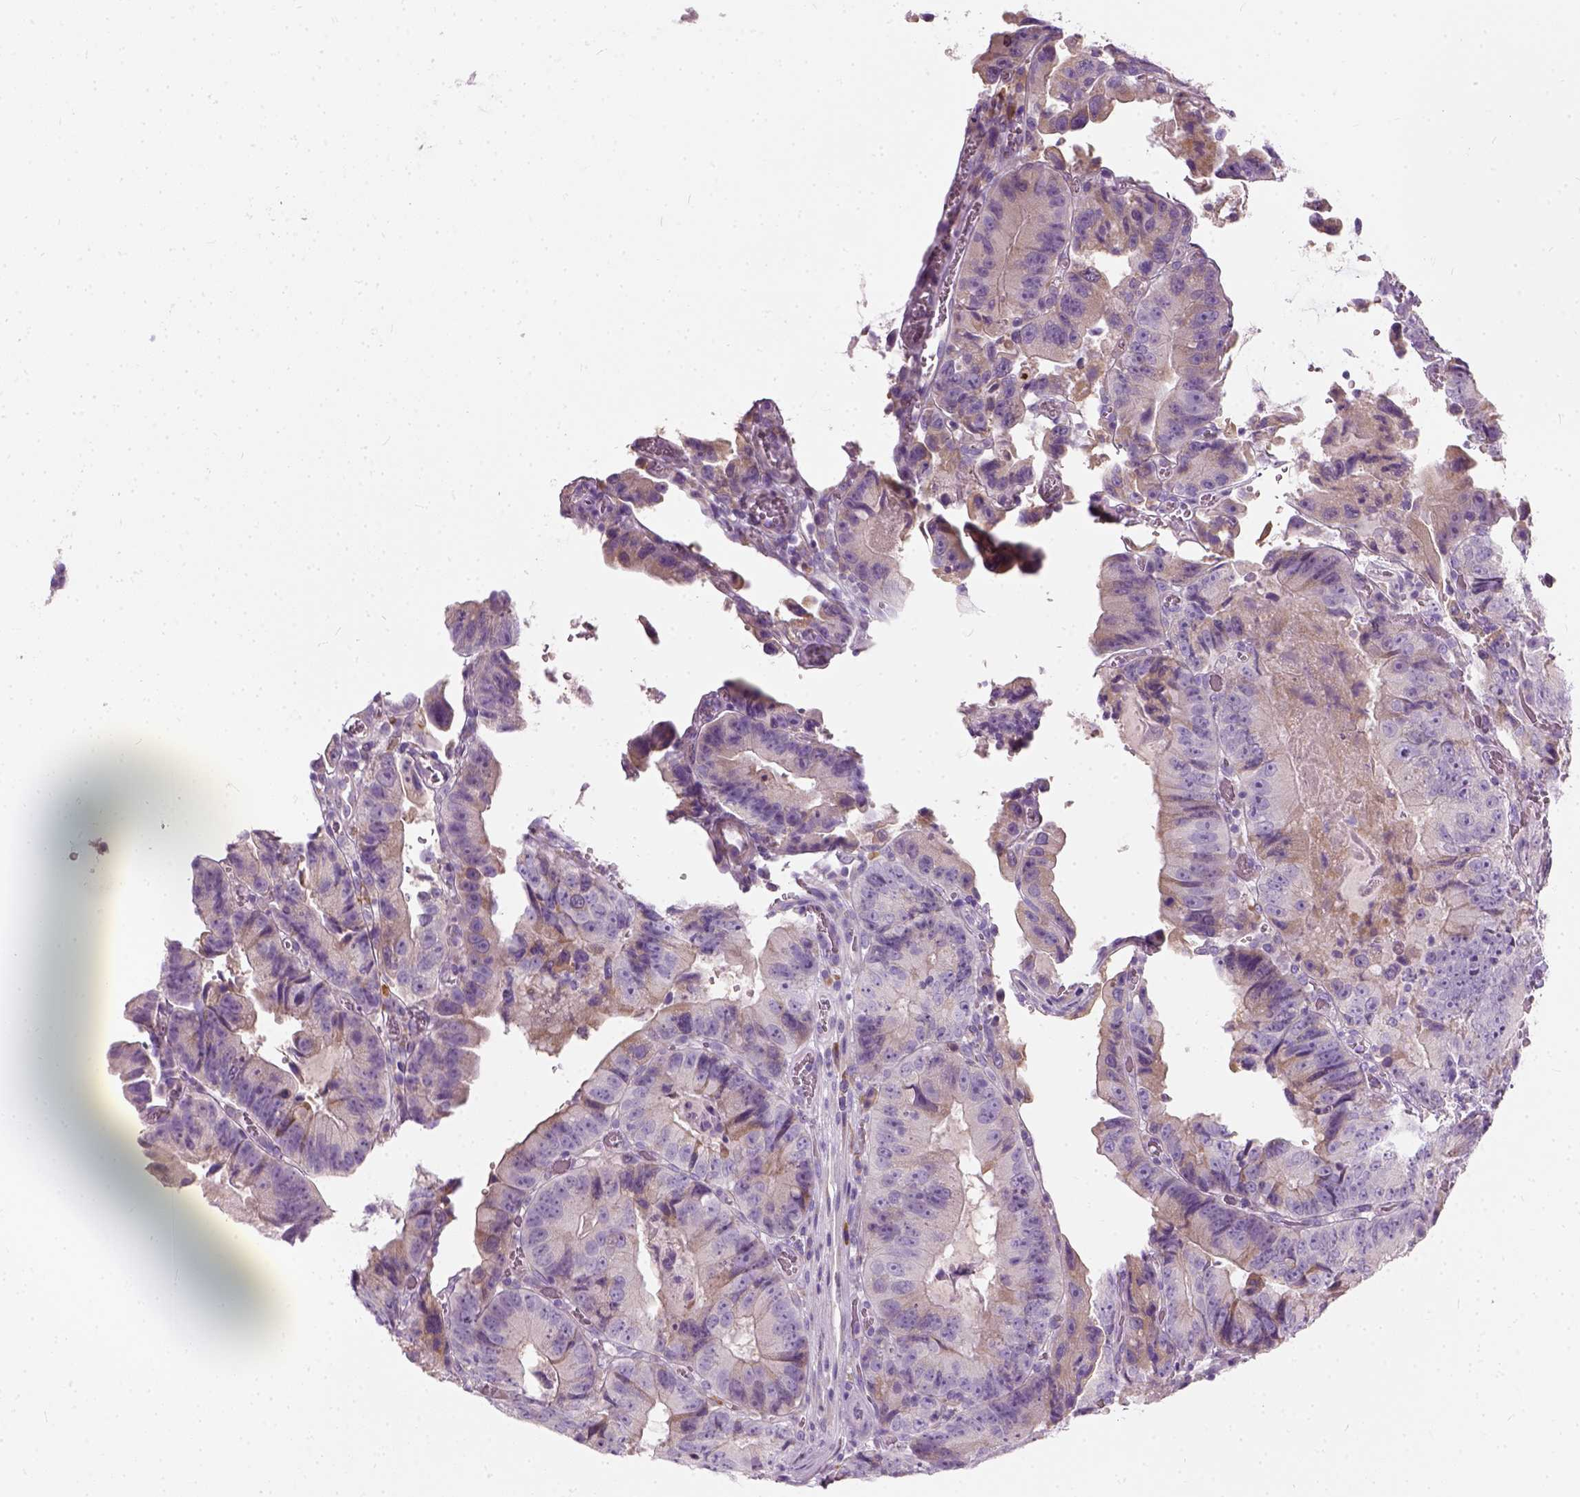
{"staining": {"intensity": "weak", "quantity": "<25%", "location": "cytoplasmic/membranous"}, "tissue": "colorectal cancer", "cell_type": "Tumor cells", "image_type": "cancer", "snomed": [{"axis": "morphology", "description": "Adenocarcinoma, NOS"}, {"axis": "topography", "description": "Colon"}], "caption": "Colorectal cancer (adenocarcinoma) stained for a protein using immunohistochemistry exhibits no positivity tumor cells.", "gene": "TRIM72", "patient": {"sex": "female", "age": 86}}